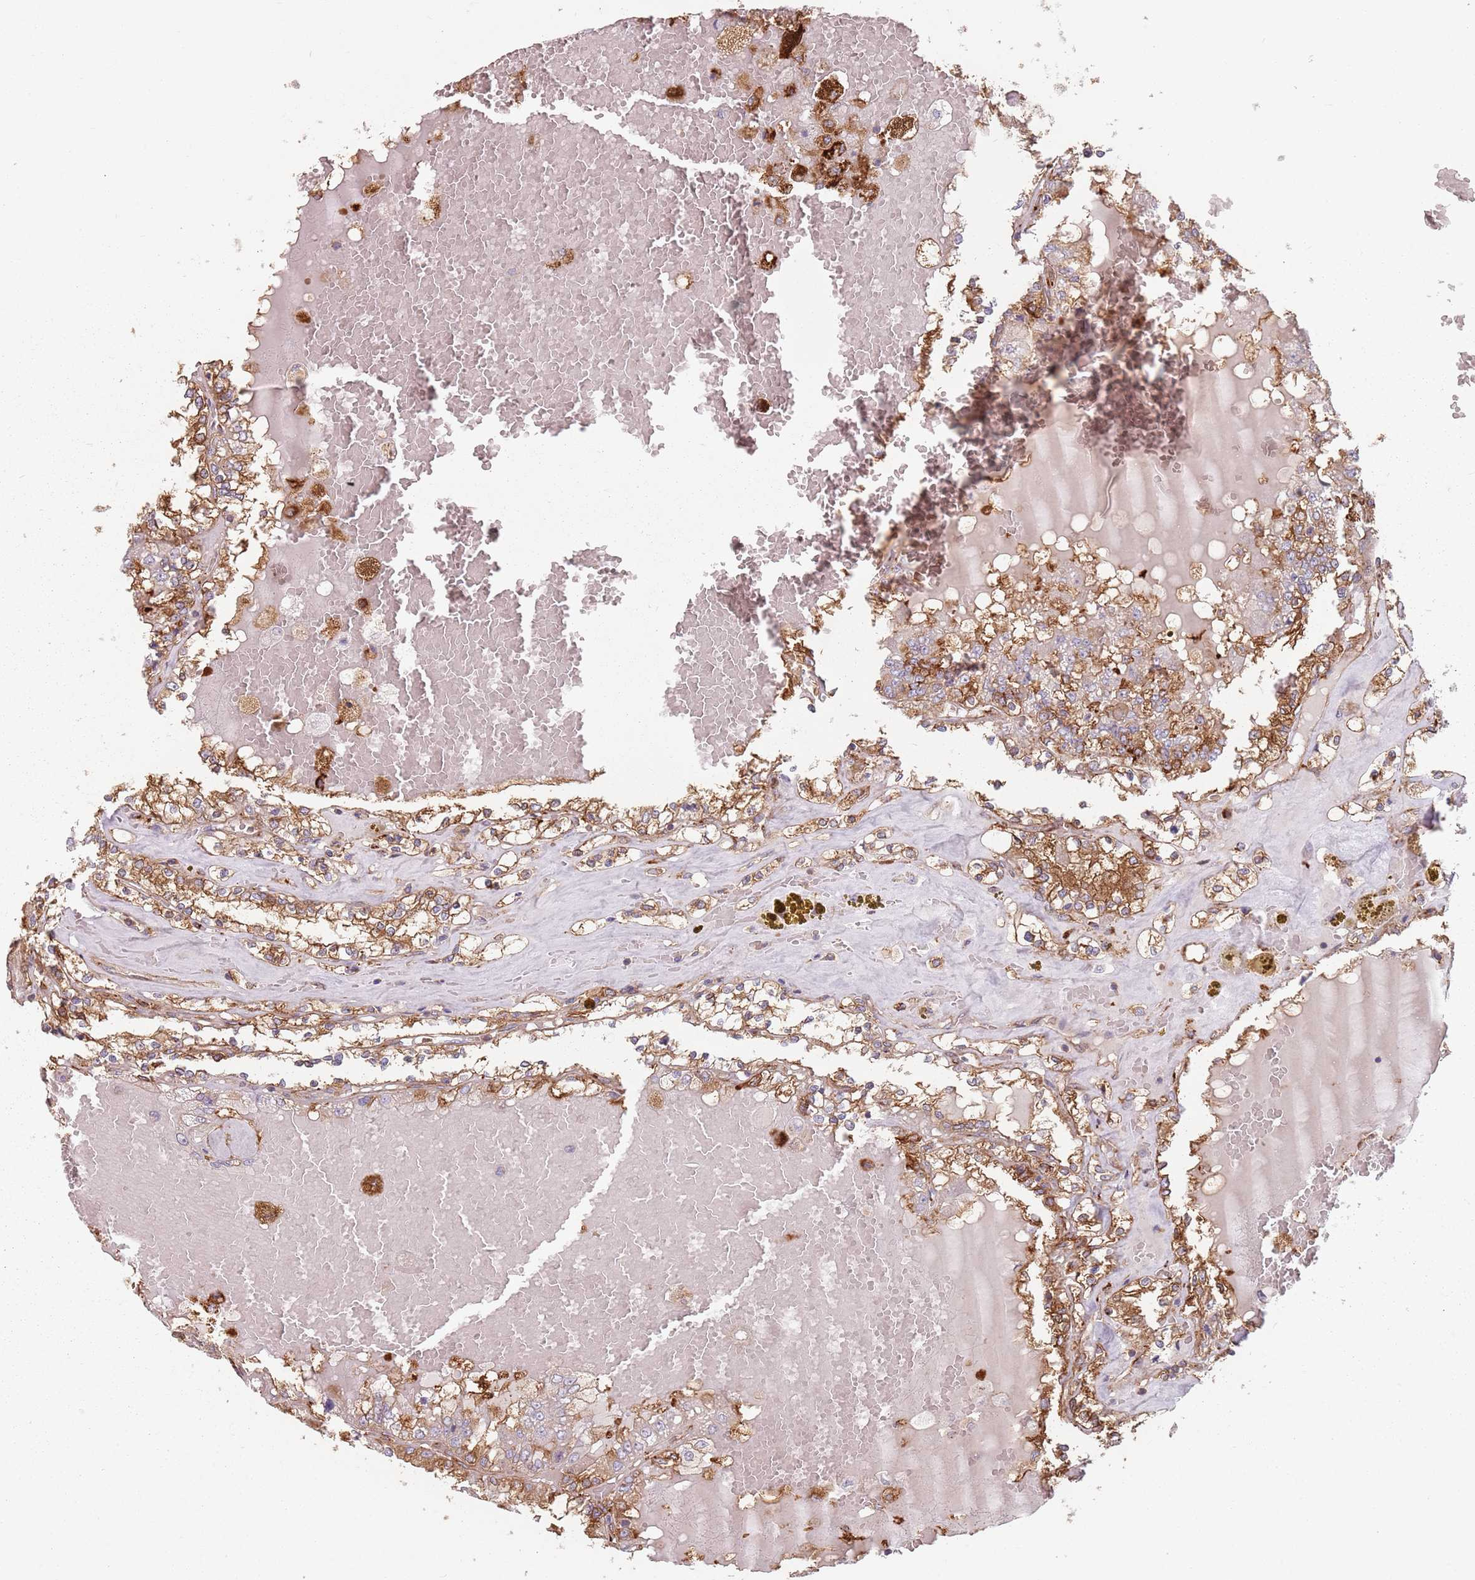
{"staining": {"intensity": "moderate", "quantity": ">75%", "location": "cytoplasmic/membranous"}, "tissue": "renal cancer", "cell_type": "Tumor cells", "image_type": "cancer", "snomed": [{"axis": "morphology", "description": "Adenocarcinoma, NOS"}, {"axis": "topography", "description": "Kidney"}], "caption": "Immunohistochemical staining of human renal adenocarcinoma demonstrates moderate cytoplasmic/membranous protein positivity in about >75% of tumor cells.", "gene": "TPD52L2", "patient": {"sex": "female", "age": 56}}